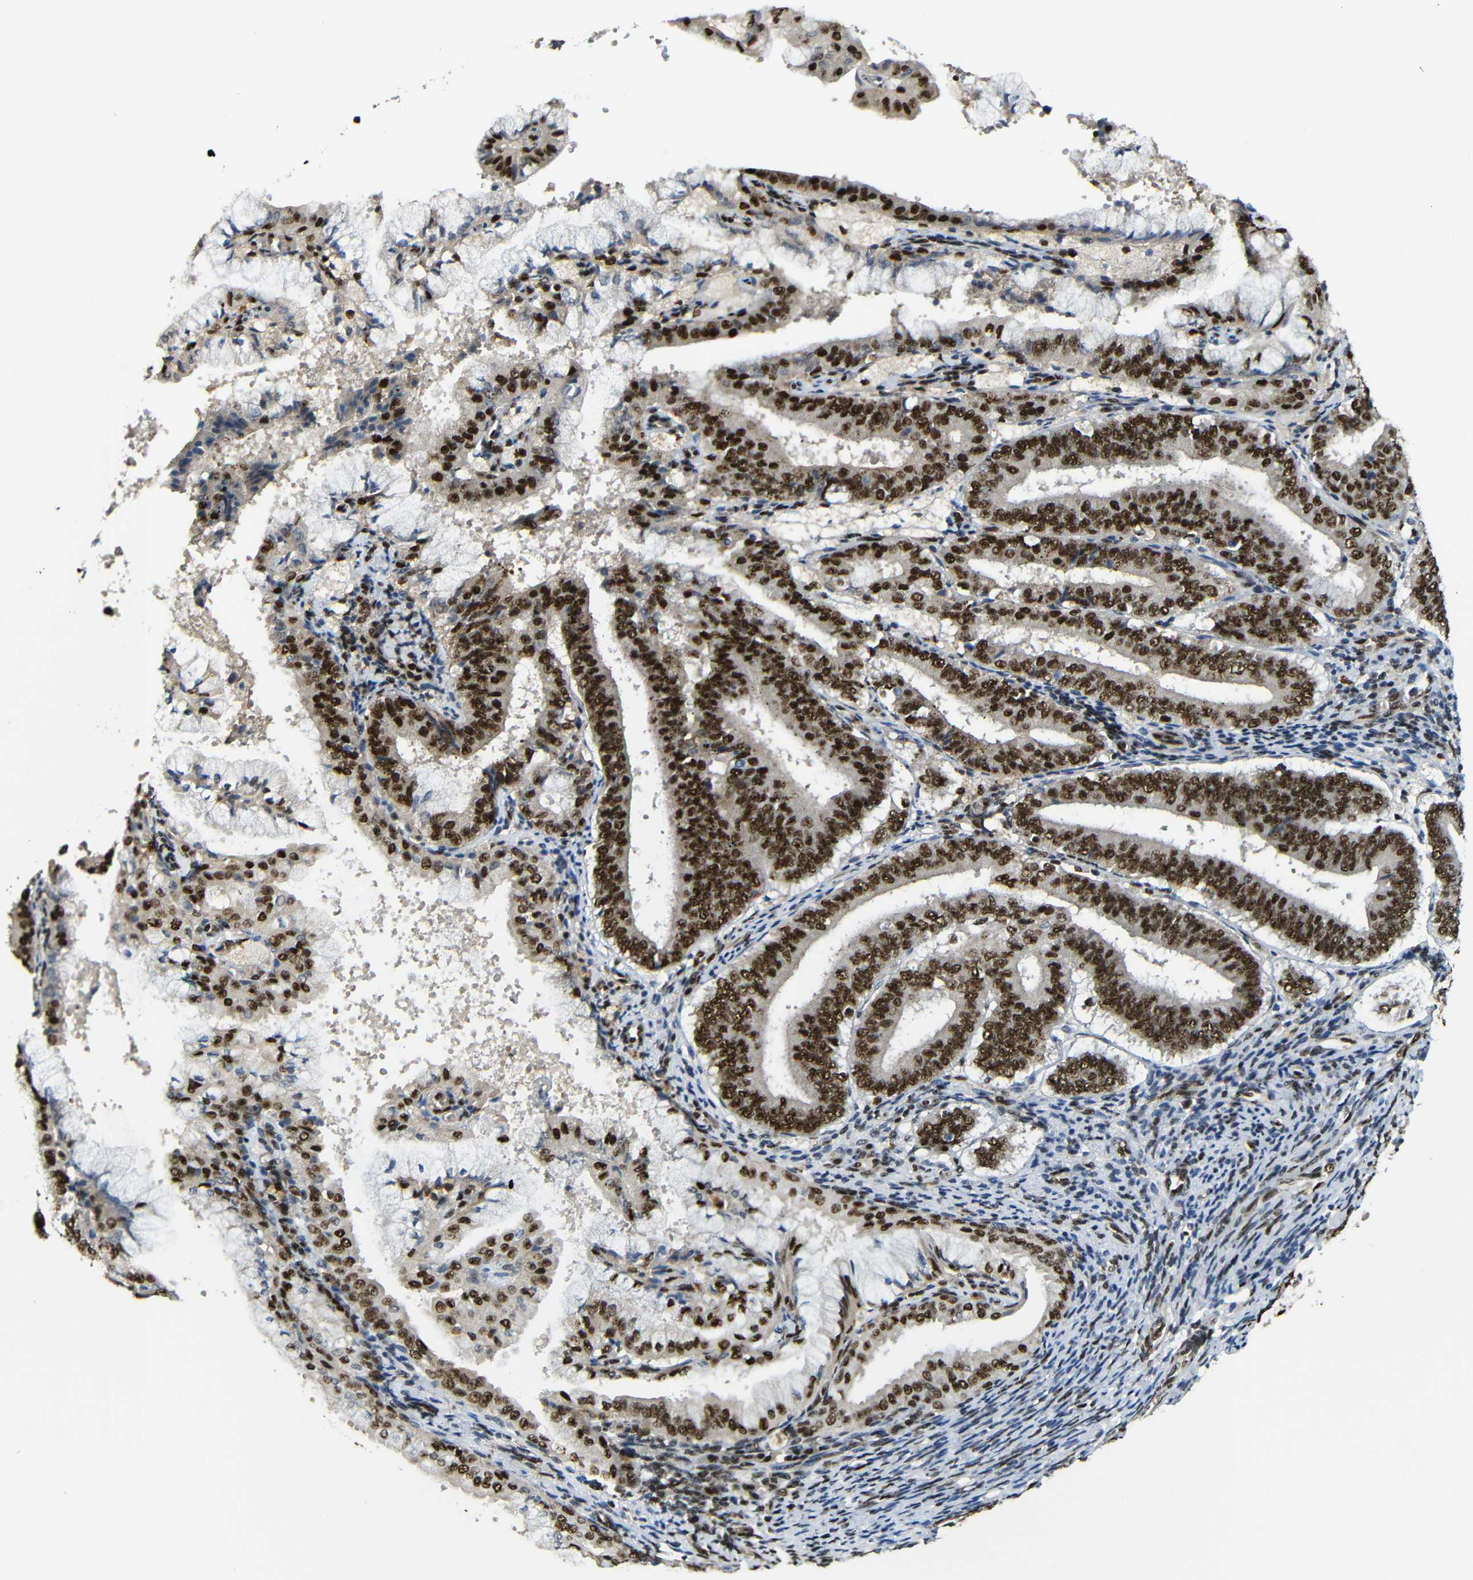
{"staining": {"intensity": "strong", "quantity": ">75%", "location": "cytoplasmic/membranous,nuclear"}, "tissue": "endometrial cancer", "cell_type": "Tumor cells", "image_type": "cancer", "snomed": [{"axis": "morphology", "description": "Adenocarcinoma, NOS"}, {"axis": "topography", "description": "Endometrium"}], "caption": "The immunohistochemical stain labels strong cytoplasmic/membranous and nuclear expression in tumor cells of endometrial adenocarcinoma tissue. (brown staining indicates protein expression, while blue staining denotes nuclei).", "gene": "TCF7L2", "patient": {"sex": "female", "age": 63}}